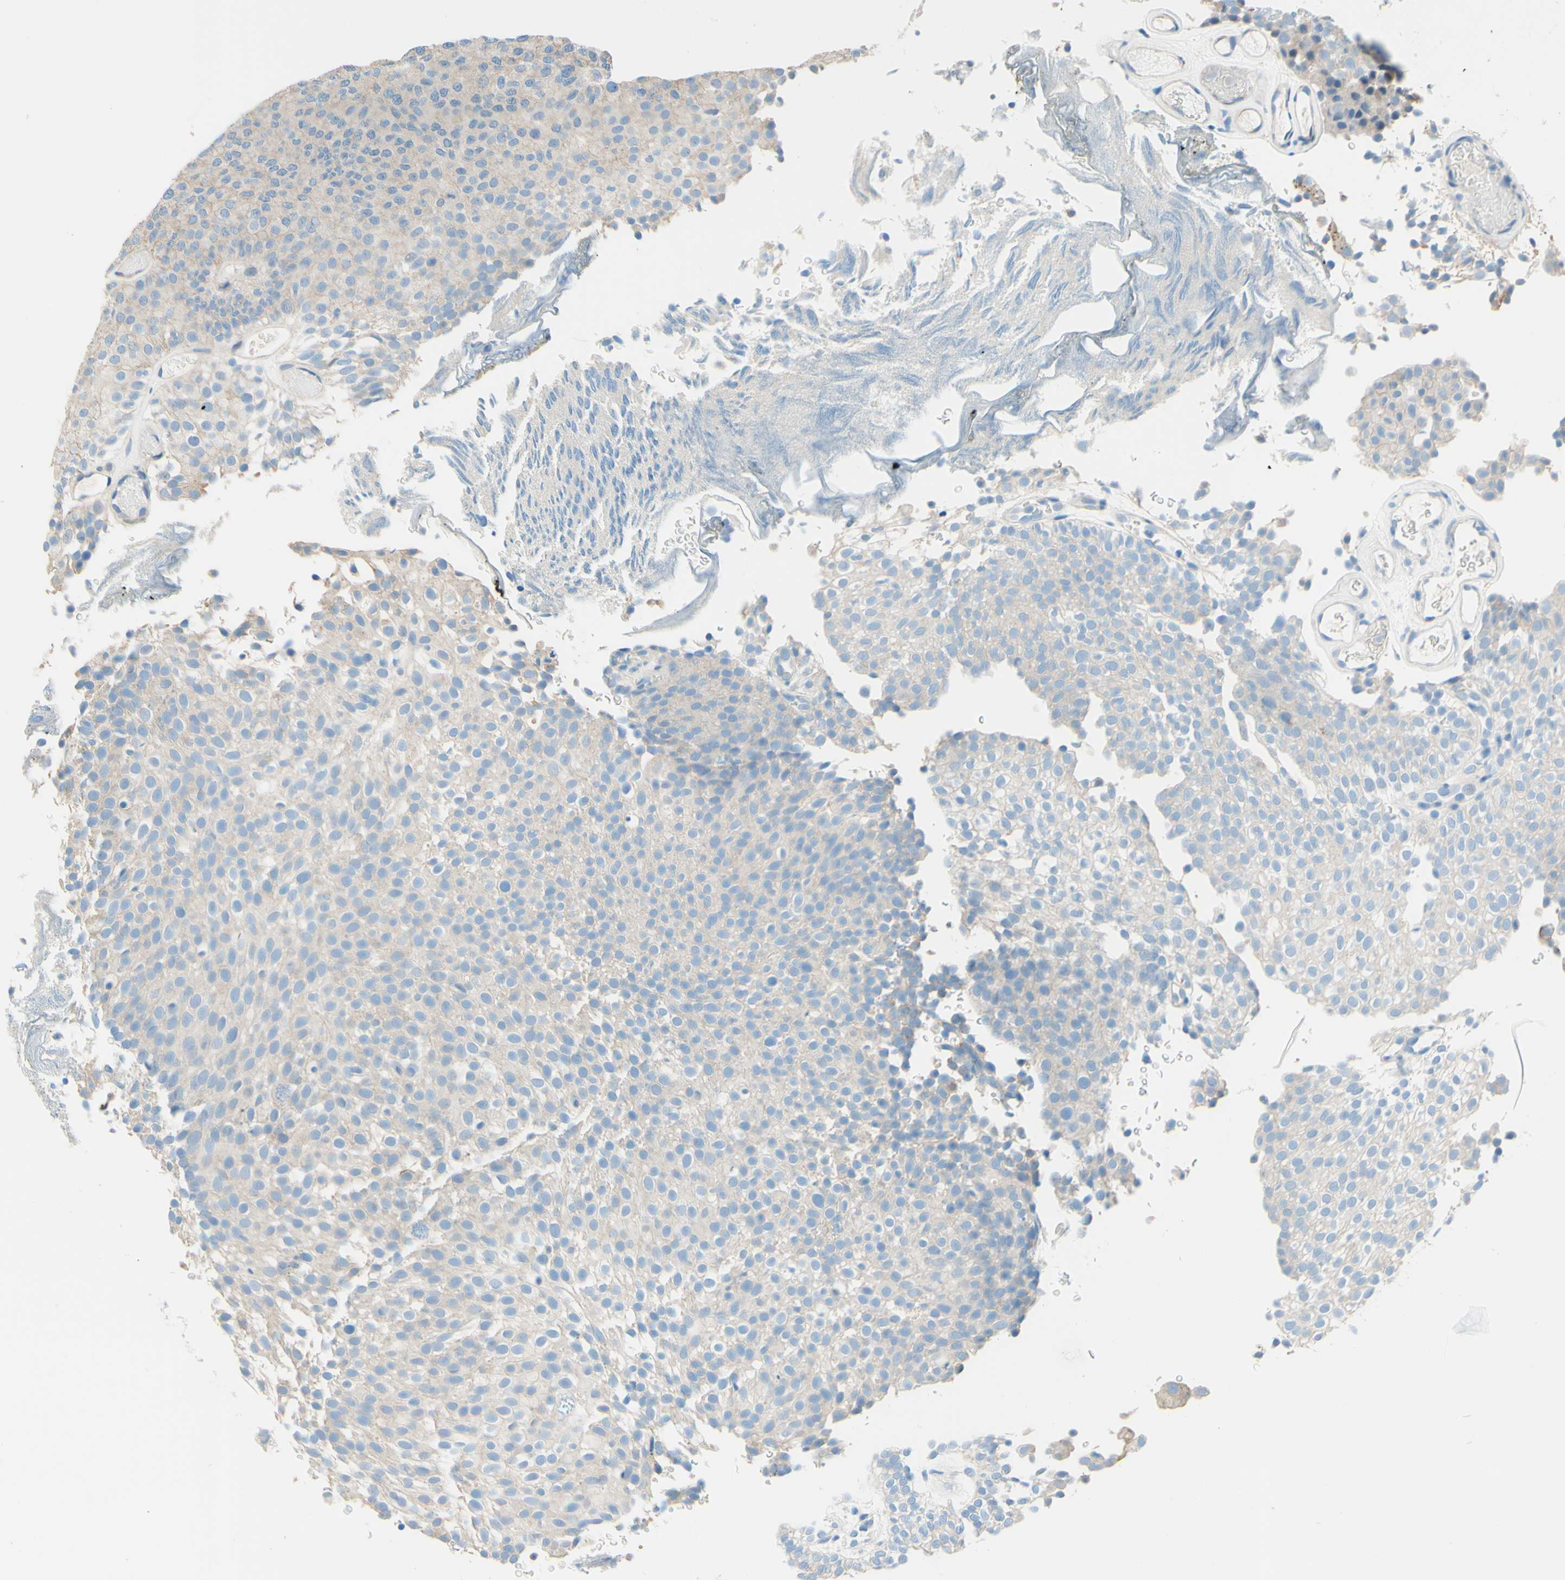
{"staining": {"intensity": "negative", "quantity": "none", "location": "none"}, "tissue": "urothelial cancer", "cell_type": "Tumor cells", "image_type": "cancer", "snomed": [{"axis": "morphology", "description": "Urothelial carcinoma, Low grade"}, {"axis": "topography", "description": "Urinary bladder"}], "caption": "Immunohistochemistry histopathology image of neoplastic tissue: urothelial cancer stained with DAB demonstrates no significant protein expression in tumor cells. (Stains: DAB immunohistochemistry (IHC) with hematoxylin counter stain, Microscopy: brightfield microscopy at high magnification).", "gene": "PASD1", "patient": {"sex": "male", "age": 78}}